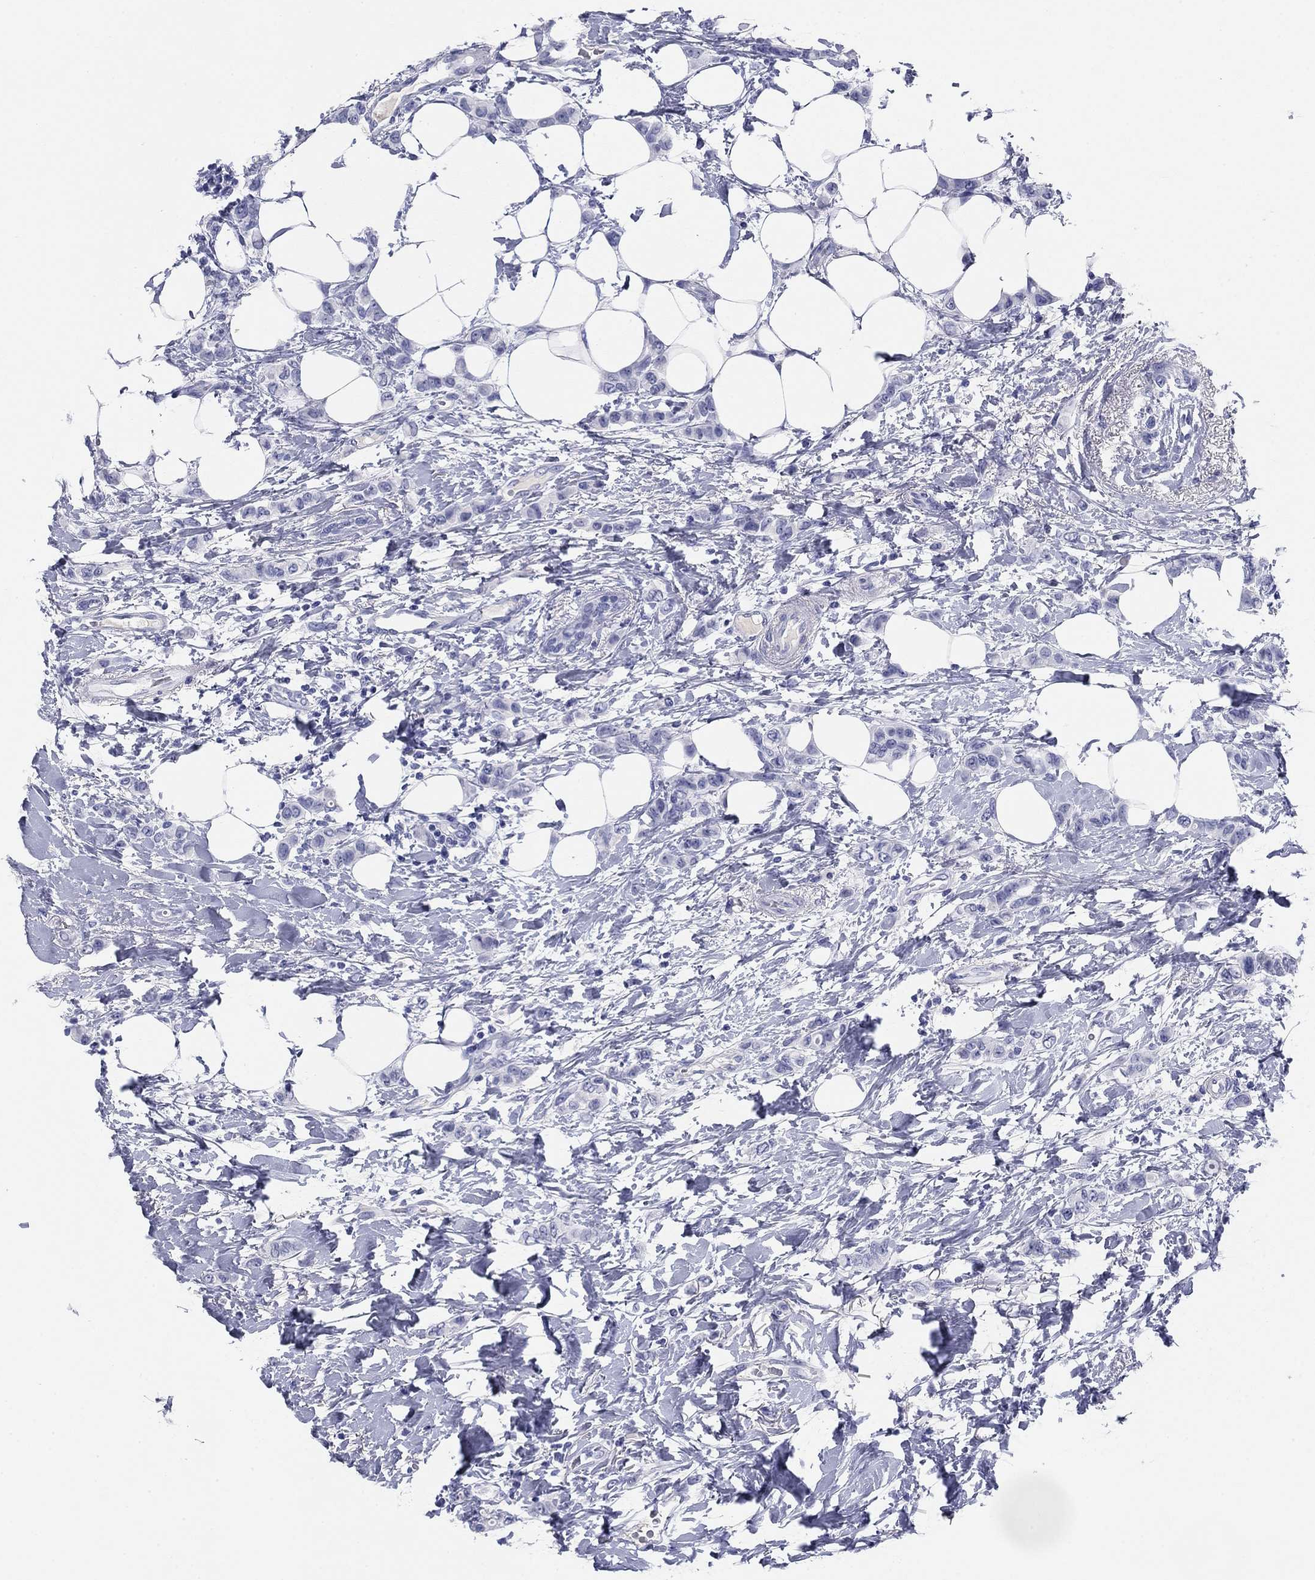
{"staining": {"intensity": "negative", "quantity": "none", "location": "none"}, "tissue": "breast cancer", "cell_type": "Tumor cells", "image_type": "cancer", "snomed": [{"axis": "morphology", "description": "Lobular carcinoma"}, {"axis": "topography", "description": "Breast"}], "caption": "High magnification brightfield microscopy of breast lobular carcinoma stained with DAB (brown) and counterstained with hematoxylin (blue): tumor cells show no significant staining.", "gene": "KCNH1", "patient": {"sex": "female", "age": 66}}